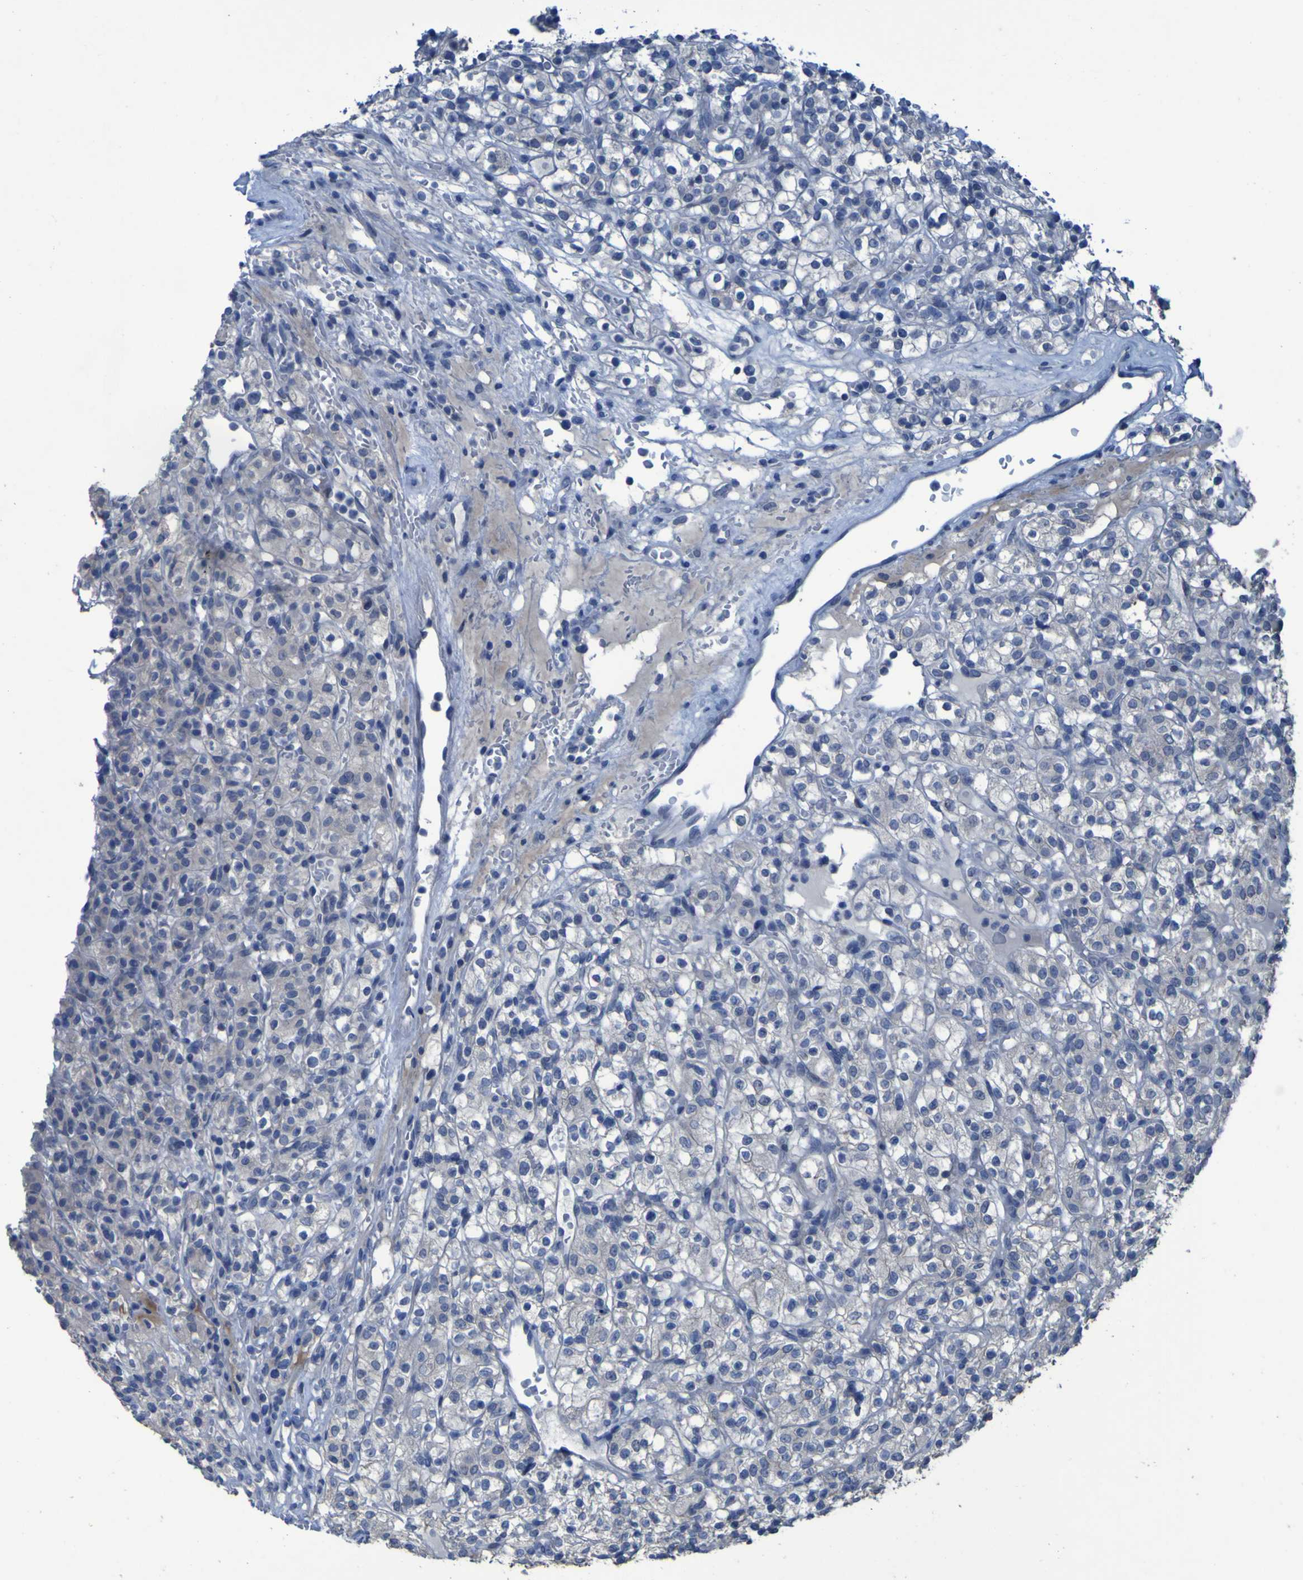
{"staining": {"intensity": "negative", "quantity": "none", "location": "none"}, "tissue": "renal cancer", "cell_type": "Tumor cells", "image_type": "cancer", "snomed": [{"axis": "morphology", "description": "Normal tissue, NOS"}, {"axis": "morphology", "description": "Adenocarcinoma, NOS"}, {"axis": "topography", "description": "Kidney"}], "caption": "The image demonstrates no staining of tumor cells in renal cancer.", "gene": "CLDN18", "patient": {"sex": "female", "age": 72}}